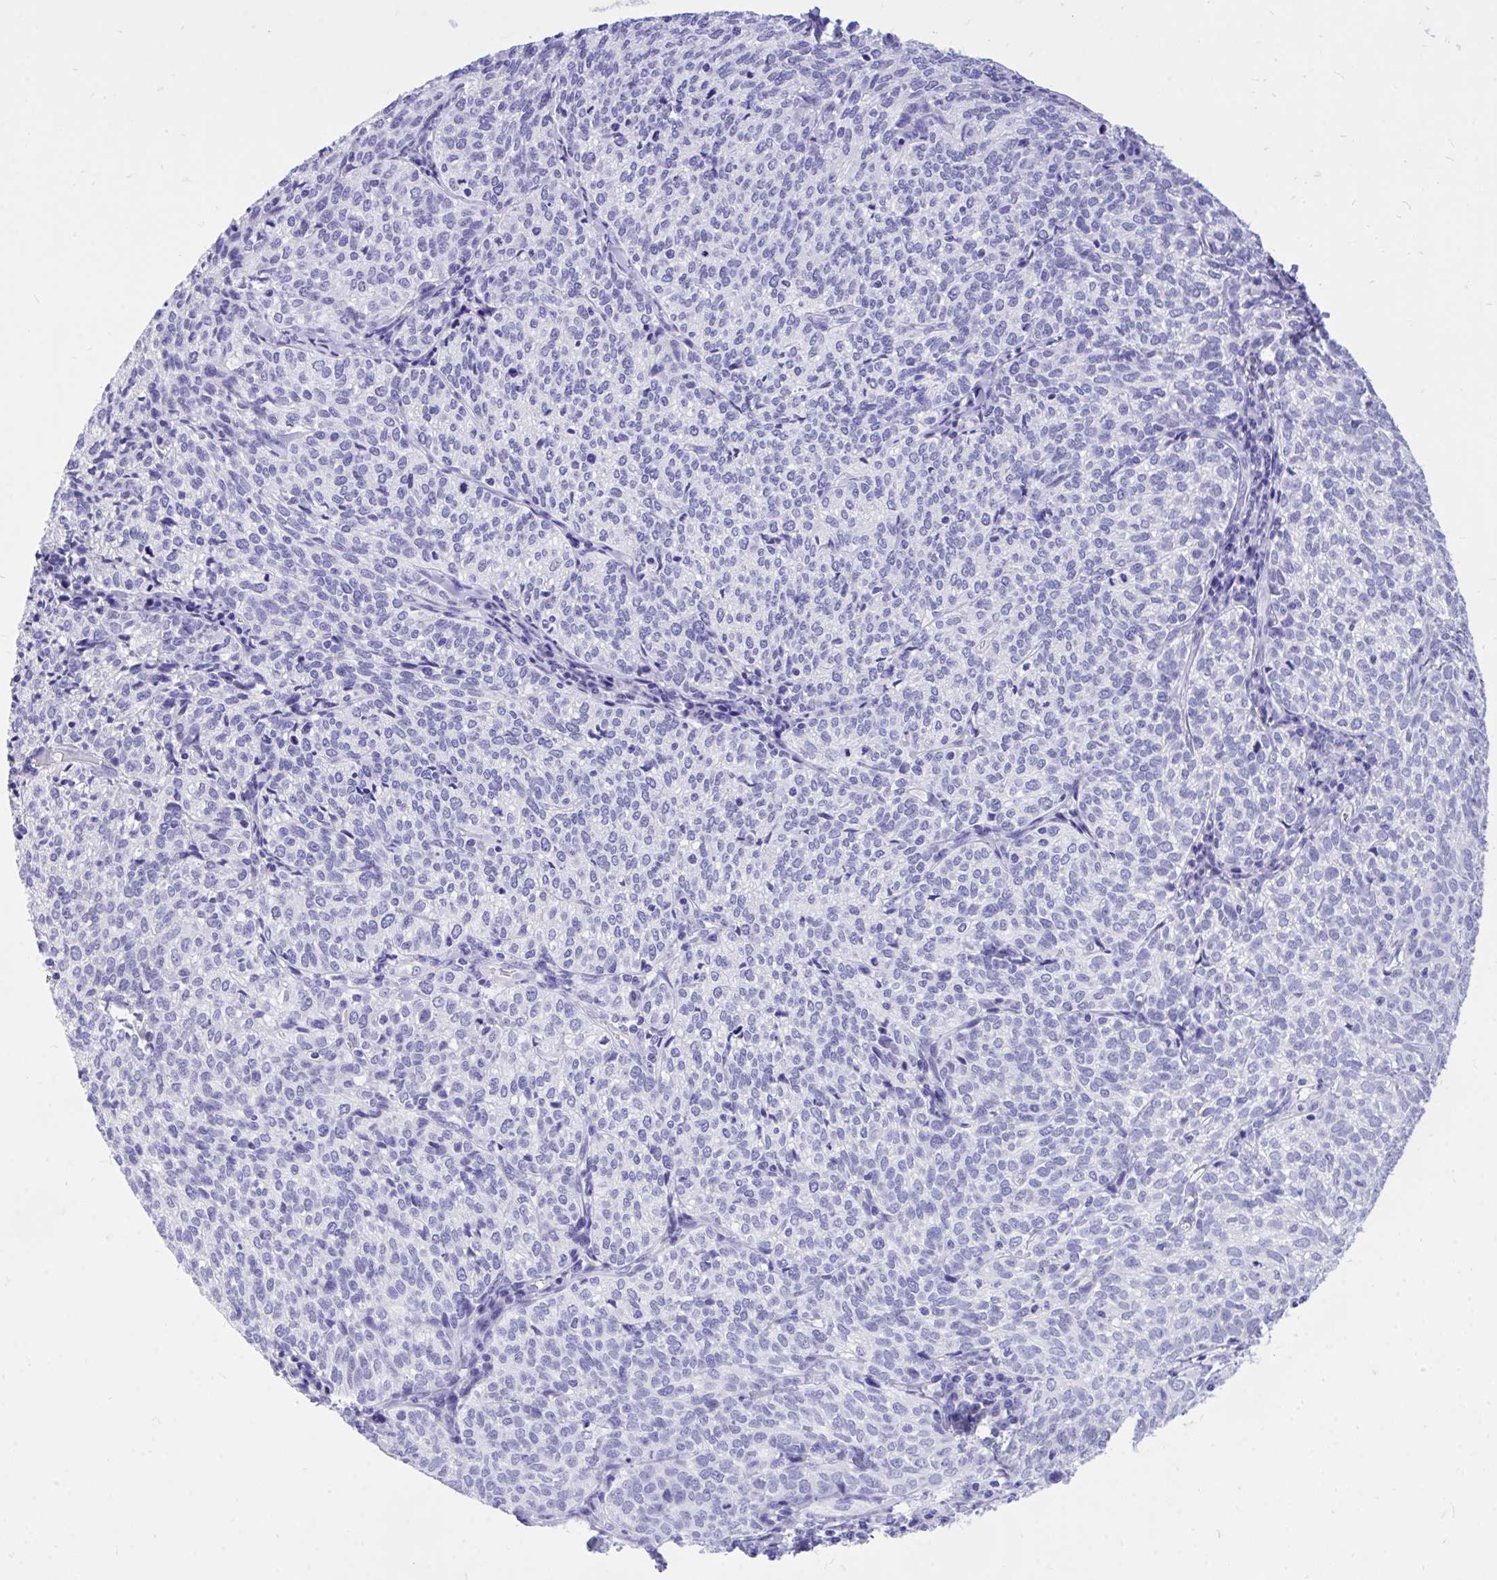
{"staining": {"intensity": "negative", "quantity": "none", "location": "none"}, "tissue": "cervical cancer", "cell_type": "Tumor cells", "image_type": "cancer", "snomed": [{"axis": "morphology", "description": "Normal tissue, NOS"}, {"axis": "morphology", "description": "Squamous cell carcinoma, NOS"}, {"axis": "topography", "description": "Vagina"}, {"axis": "topography", "description": "Cervix"}], "caption": "This is a image of IHC staining of cervical cancer, which shows no staining in tumor cells.", "gene": "MON1A", "patient": {"sex": "female", "age": 45}}